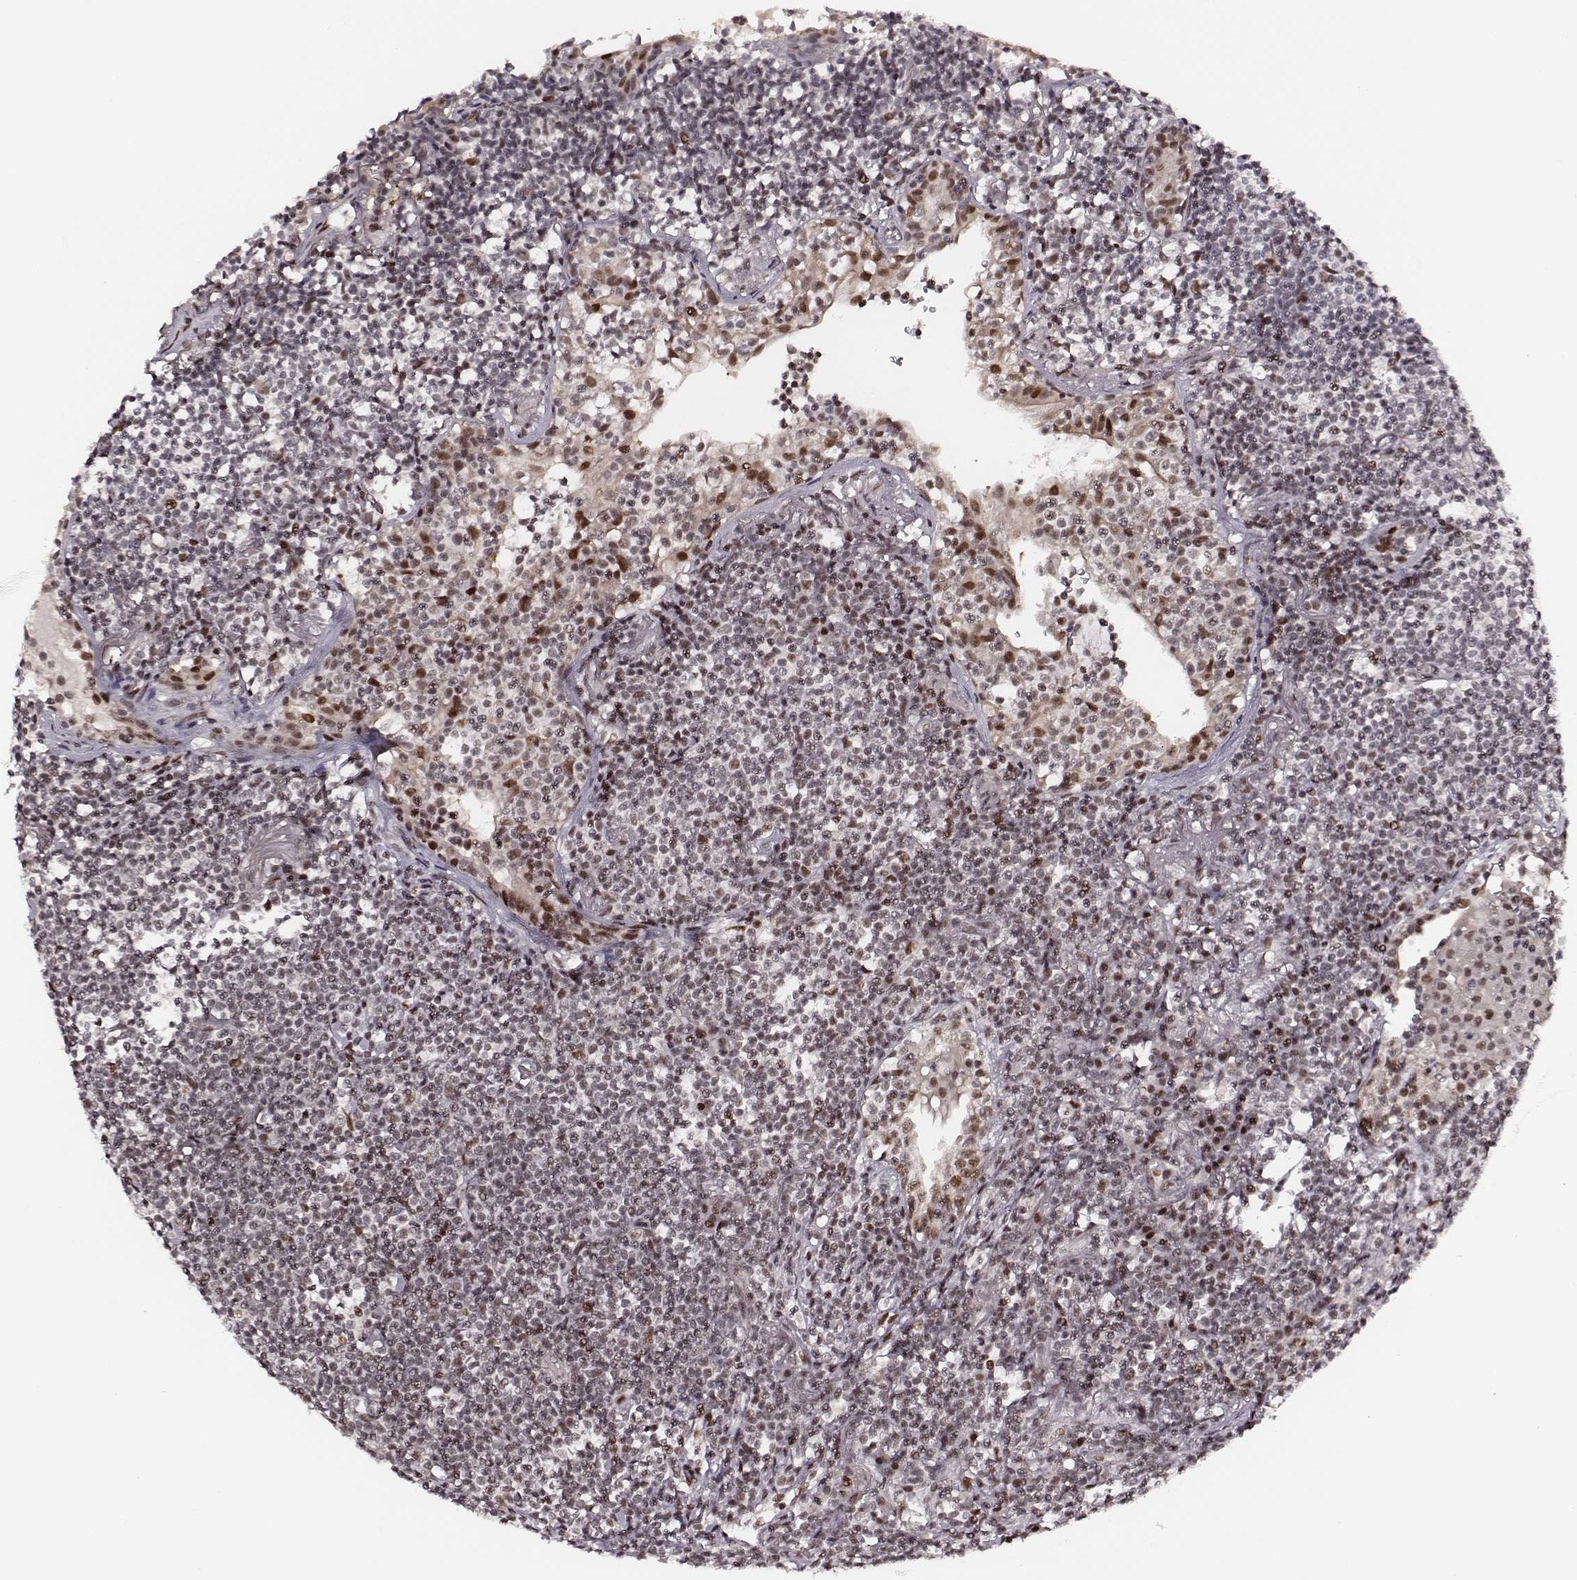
{"staining": {"intensity": "weak", "quantity": "25%-75%", "location": "nuclear"}, "tissue": "lymphoma", "cell_type": "Tumor cells", "image_type": "cancer", "snomed": [{"axis": "morphology", "description": "Malignant lymphoma, non-Hodgkin's type, Low grade"}, {"axis": "topography", "description": "Lung"}], "caption": "Immunohistochemistry staining of malignant lymphoma, non-Hodgkin's type (low-grade), which shows low levels of weak nuclear positivity in about 25%-75% of tumor cells indicating weak nuclear protein staining. The staining was performed using DAB (3,3'-diaminobenzidine) (brown) for protein detection and nuclei were counterstained in hematoxylin (blue).", "gene": "PPARA", "patient": {"sex": "female", "age": 71}}